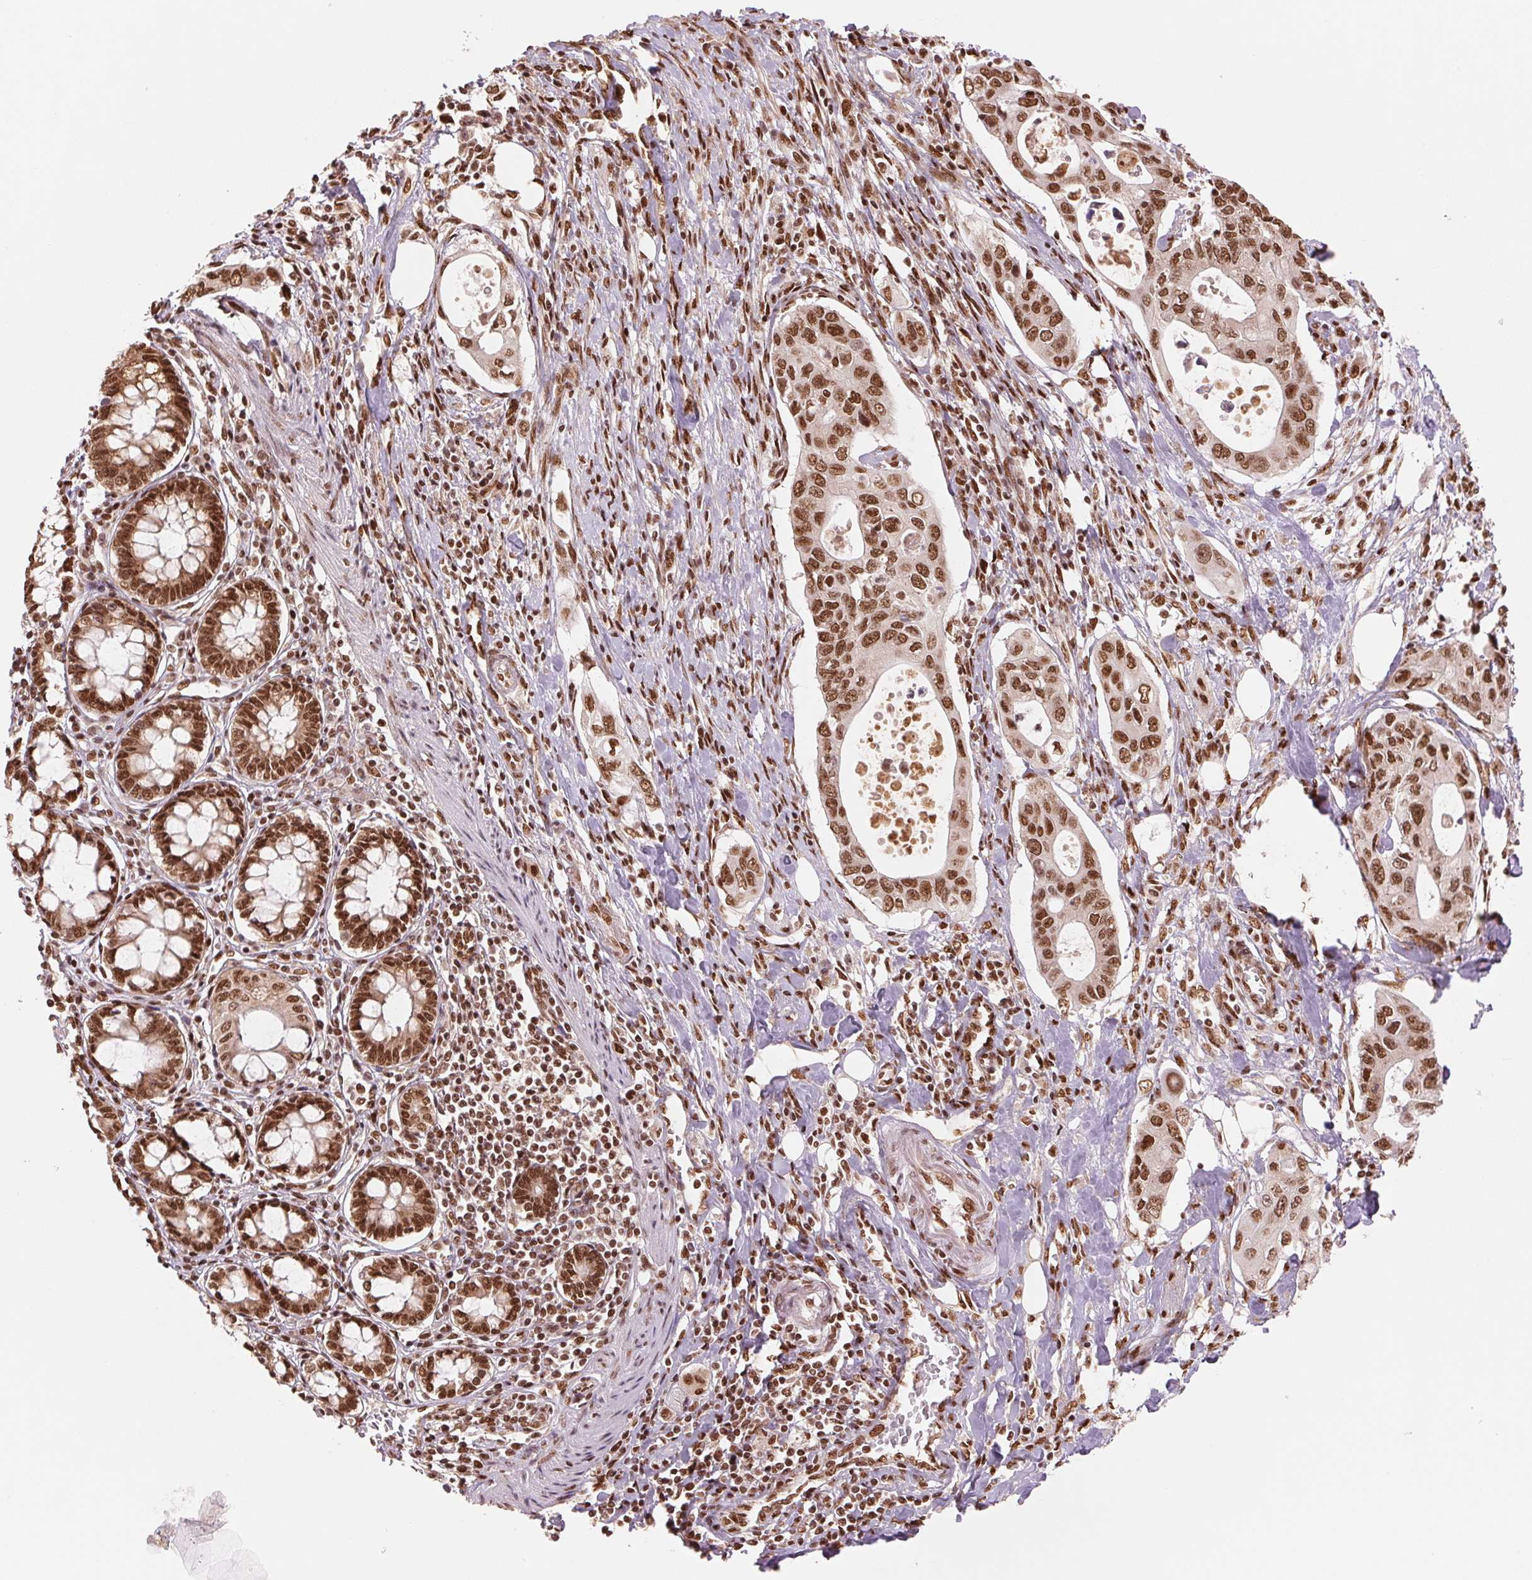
{"staining": {"intensity": "strong", "quantity": ">75%", "location": "nuclear"}, "tissue": "pancreatic cancer", "cell_type": "Tumor cells", "image_type": "cancer", "snomed": [{"axis": "morphology", "description": "Adenocarcinoma, NOS"}, {"axis": "topography", "description": "Pancreas"}], "caption": "Strong nuclear expression is seen in approximately >75% of tumor cells in pancreatic adenocarcinoma. (Stains: DAB in brown, nuclei in blue, Microscopy: brightfield microscopy at high magnification).", "gene": "TTLL9", "patient": {"sex": "female", "age": 63}}